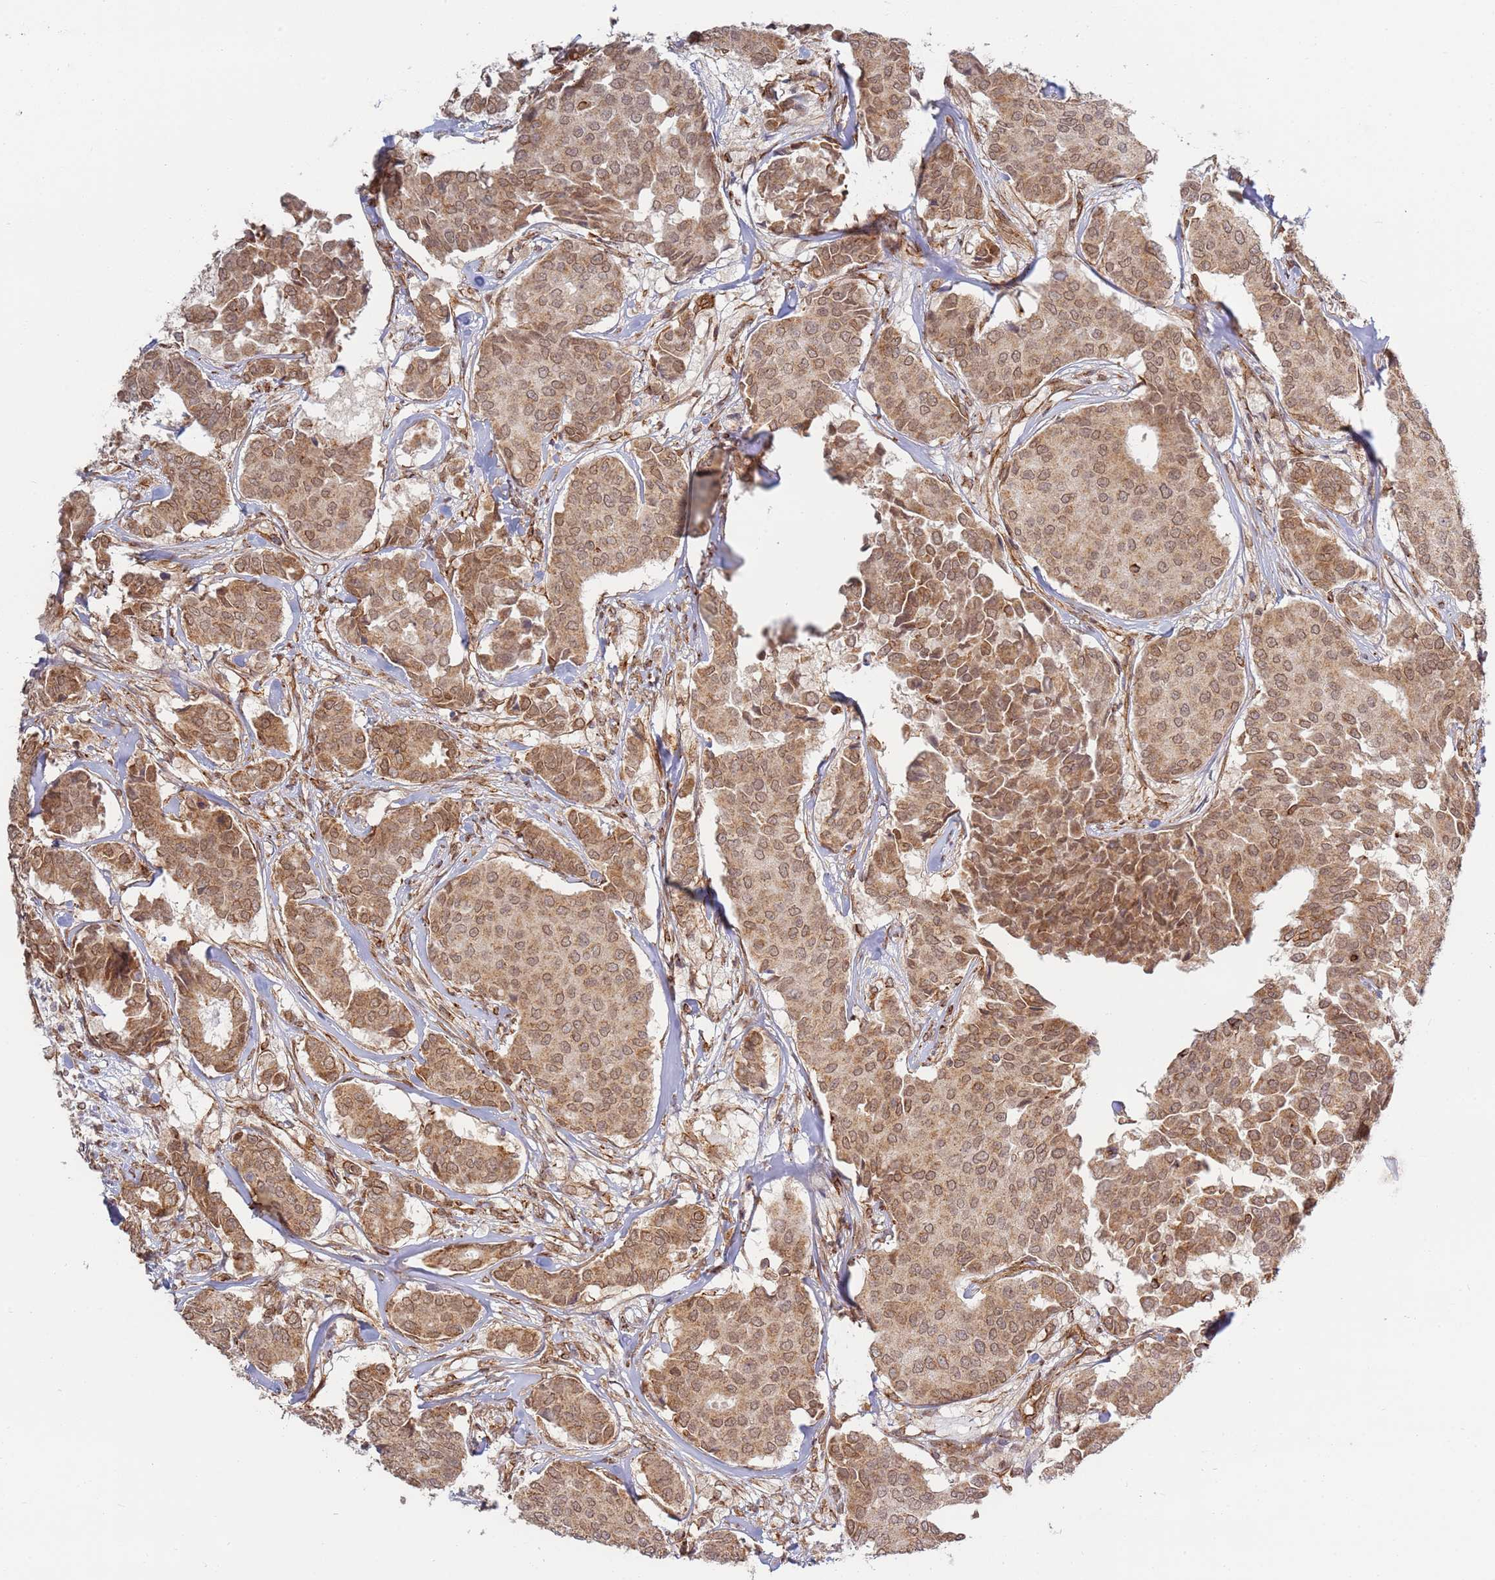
{"staining": {"intensity": "moderate", "quantity": ">75%", "location": "cytoplasmic/membranous,nuclear"}, "tissue": "breast cancer", "cell_type": "Tumor cells", "image_type": "cancer", "snomed": [{"axis": "morphology", "description": "Duct carcinoma"}, {"axis": "topography", "description": "Breast"}], "caption": "Tumor cells show medium levels of moderate cytoplasmic/membranous and nuclear positivity in approximately >75% of cells in human breast cancer (intraductal carcinoma).", "gene": "CEP170", "patient": {"sex": "female", "age": 75}}